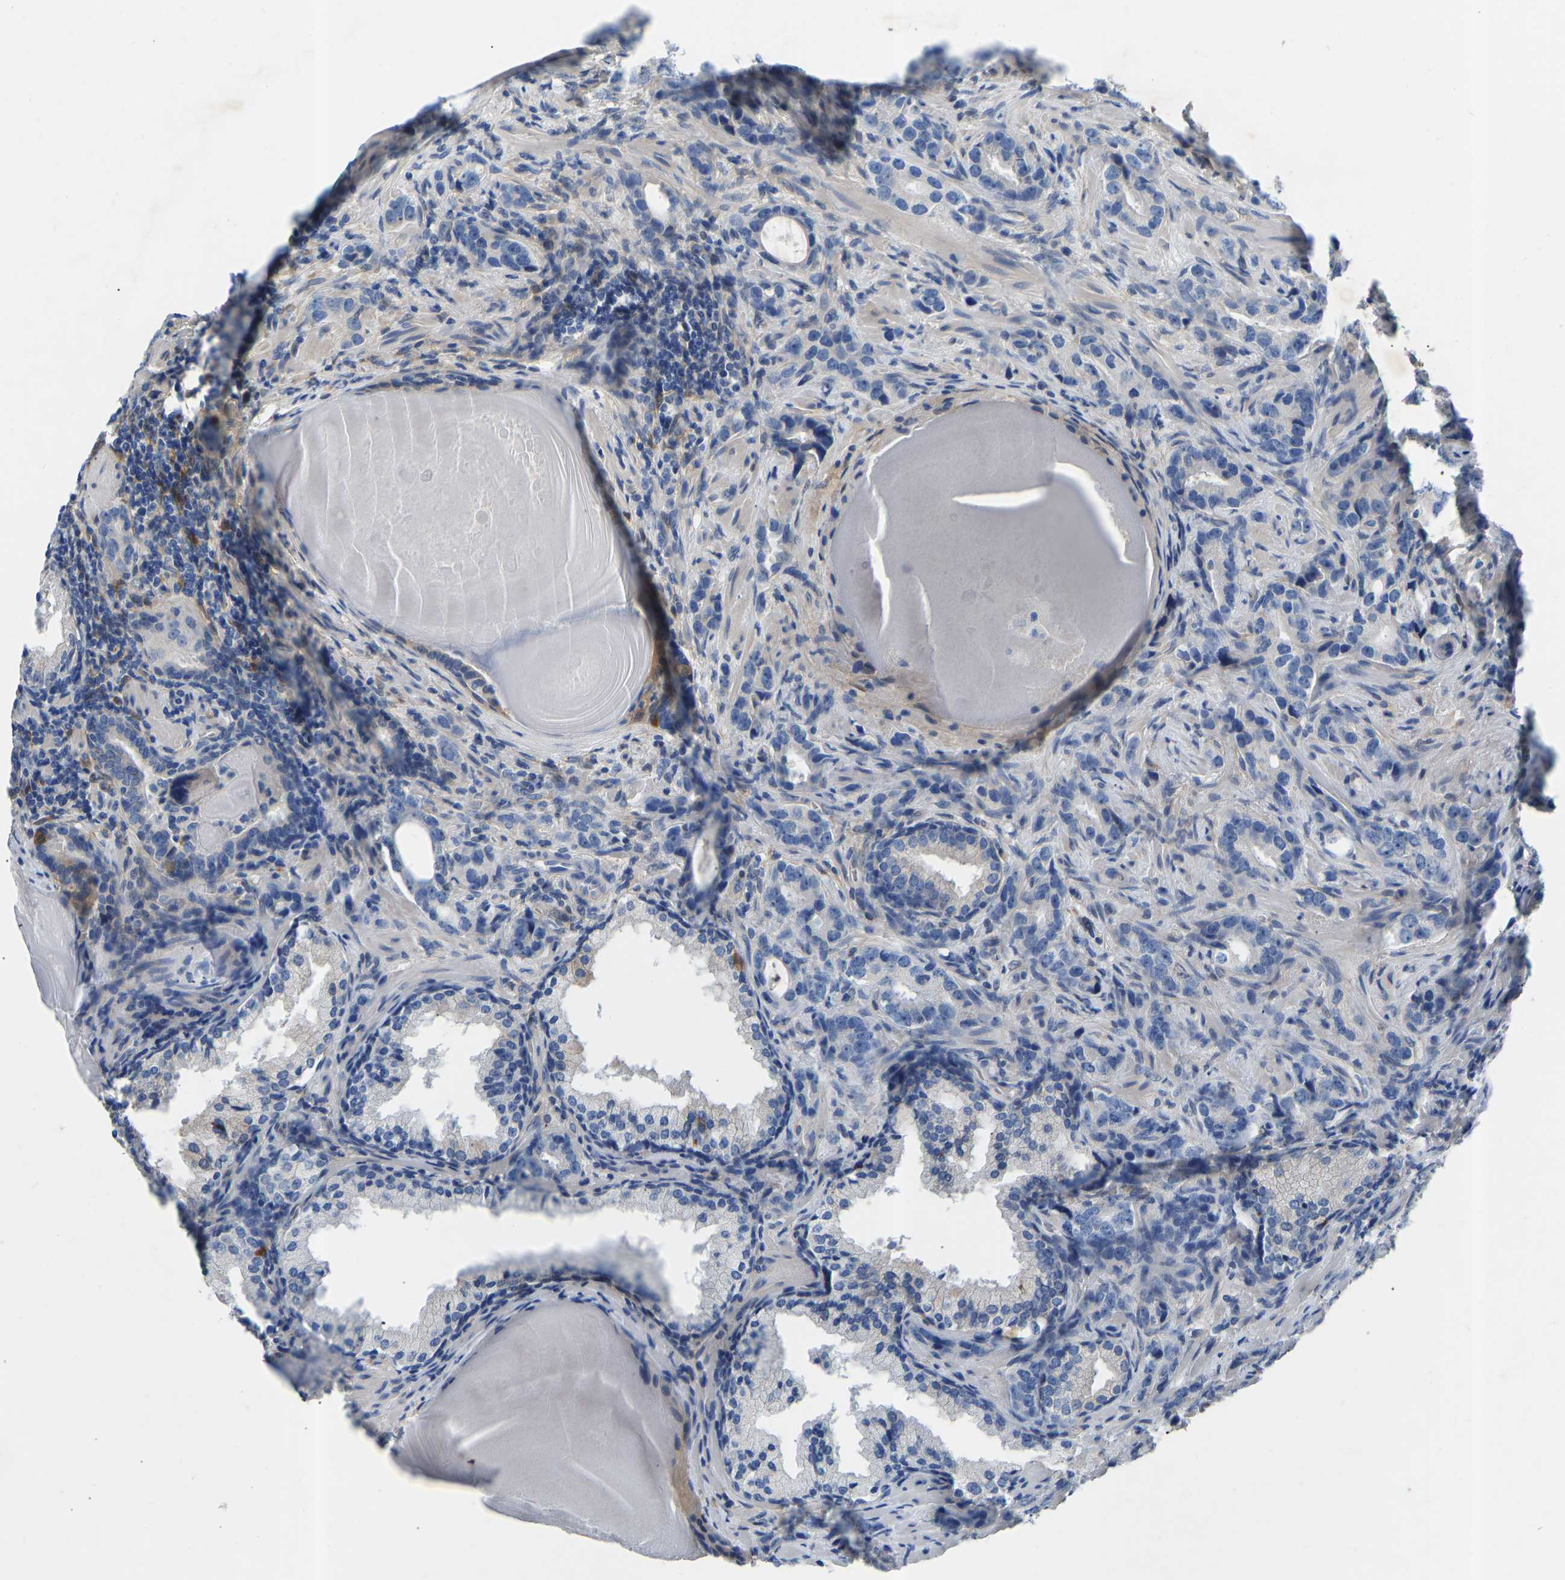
{"staining": {"intensity": "negative", "quantity": "none", "location": "none"}, "tissue": "prostate cancer", "cell_type": "Tumor cells", "image_type": "cancer", "snomed": [{"axis": "morphology", "description": "Adenocarcinoma, High grade"}, {"axis": "topography", "description": "Prostate"}], "caption": "This is an immunohistochemistry micrograph of human prostate cancer. There is no positivity in tumor cells.", "gene": "RBP1", "patient": {"sex": "male", "age": 63}}